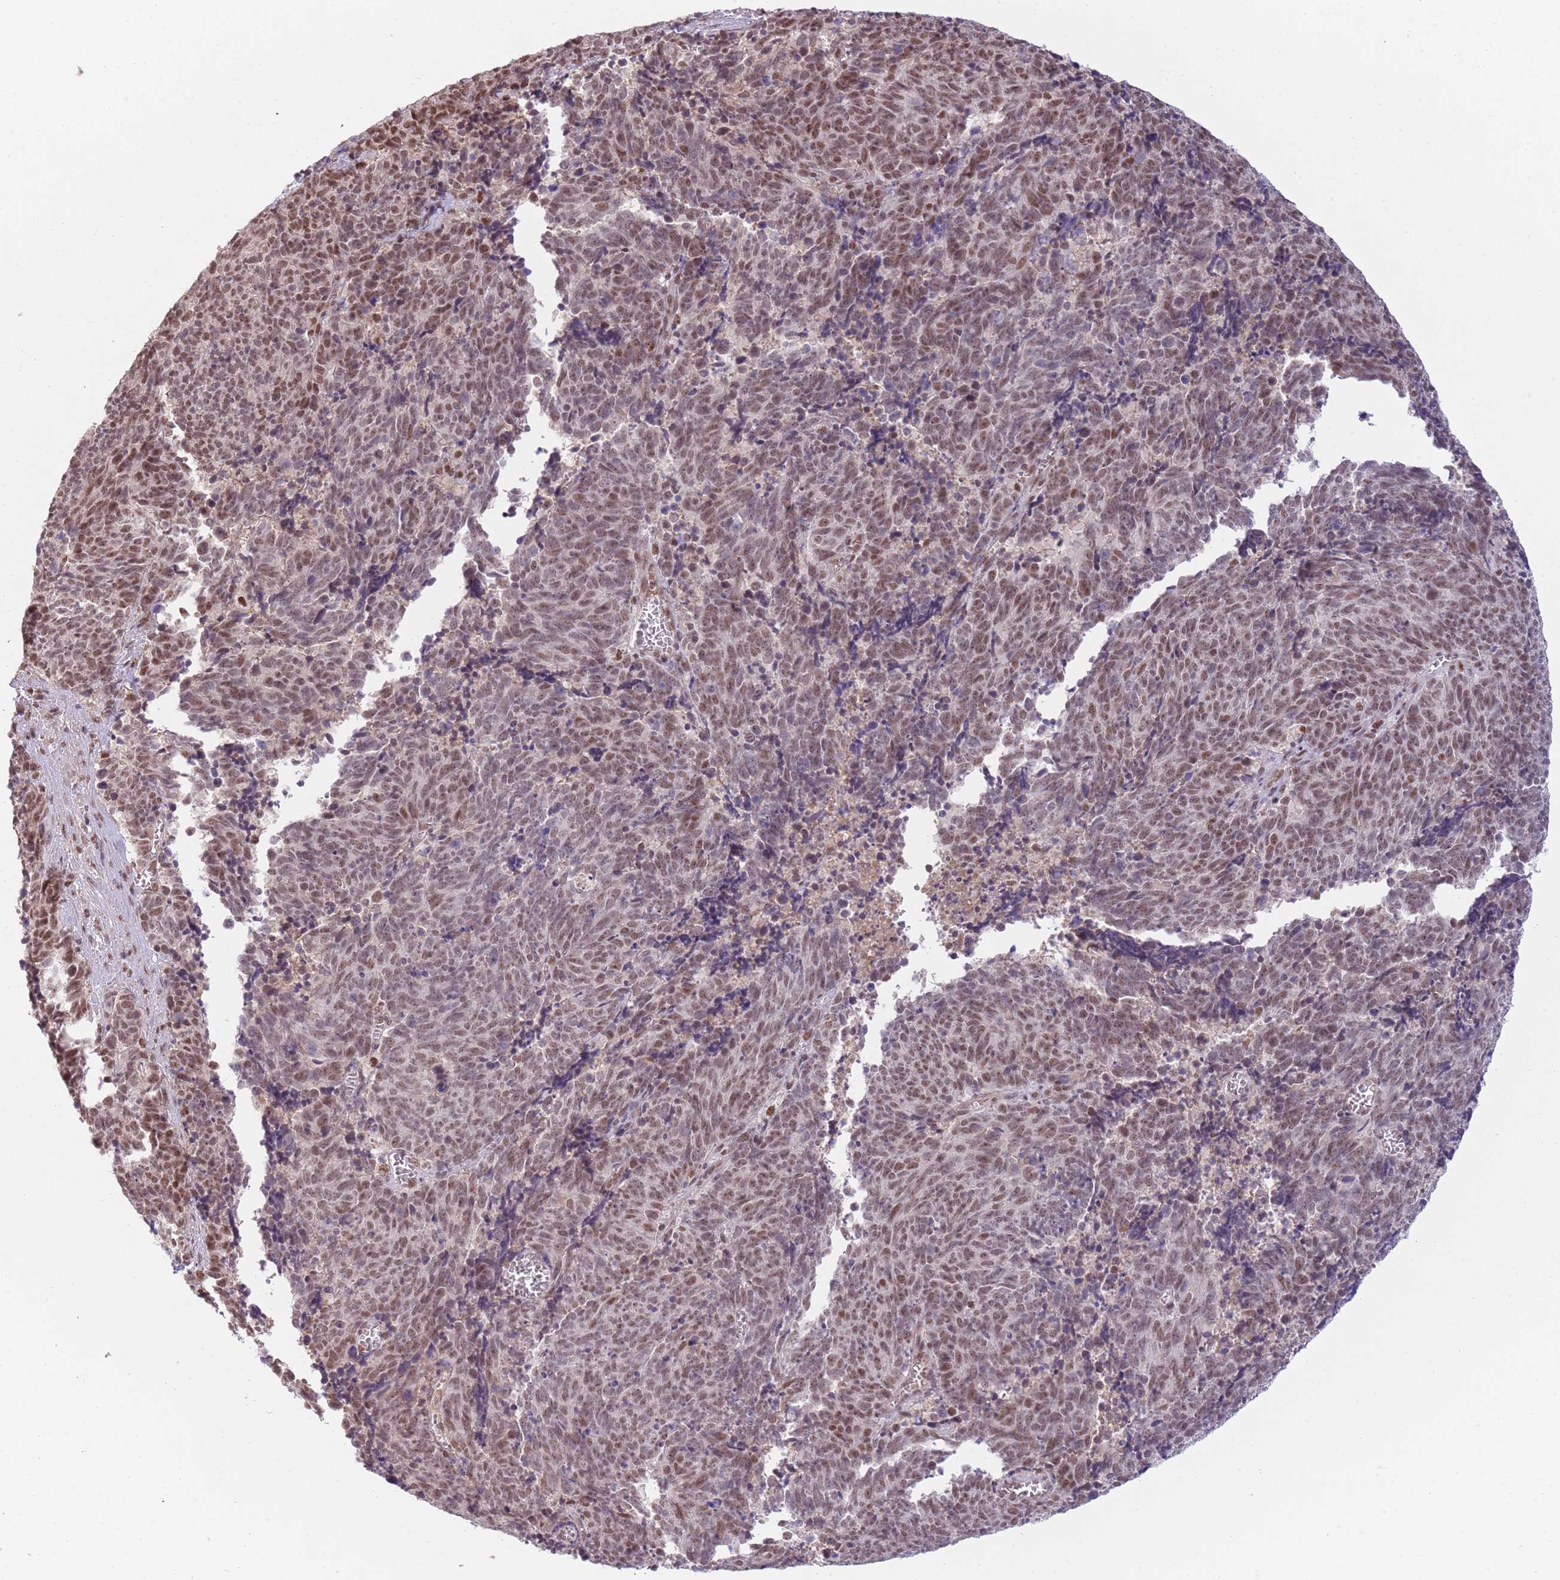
{"staining": {"intensity": "moderate", "quantity": ">75%", "location": "nuclear"}, "tissue": "cervical cancer", "cell_type": "Tumor cells", "image_type": "cancer", "snomed": [{"axis": "morphology", "description": "Squamous cell carcinoma, NOS"}, {"axis": "topography", "description": "Cervix"}], "caption": "Protein expression analysis of cervical cancer exhibits moderate nuclear expression in about >75% of tumor cells.", "gene": "ZBTB7A", "patient": {"sex": "female", "age": 29}}